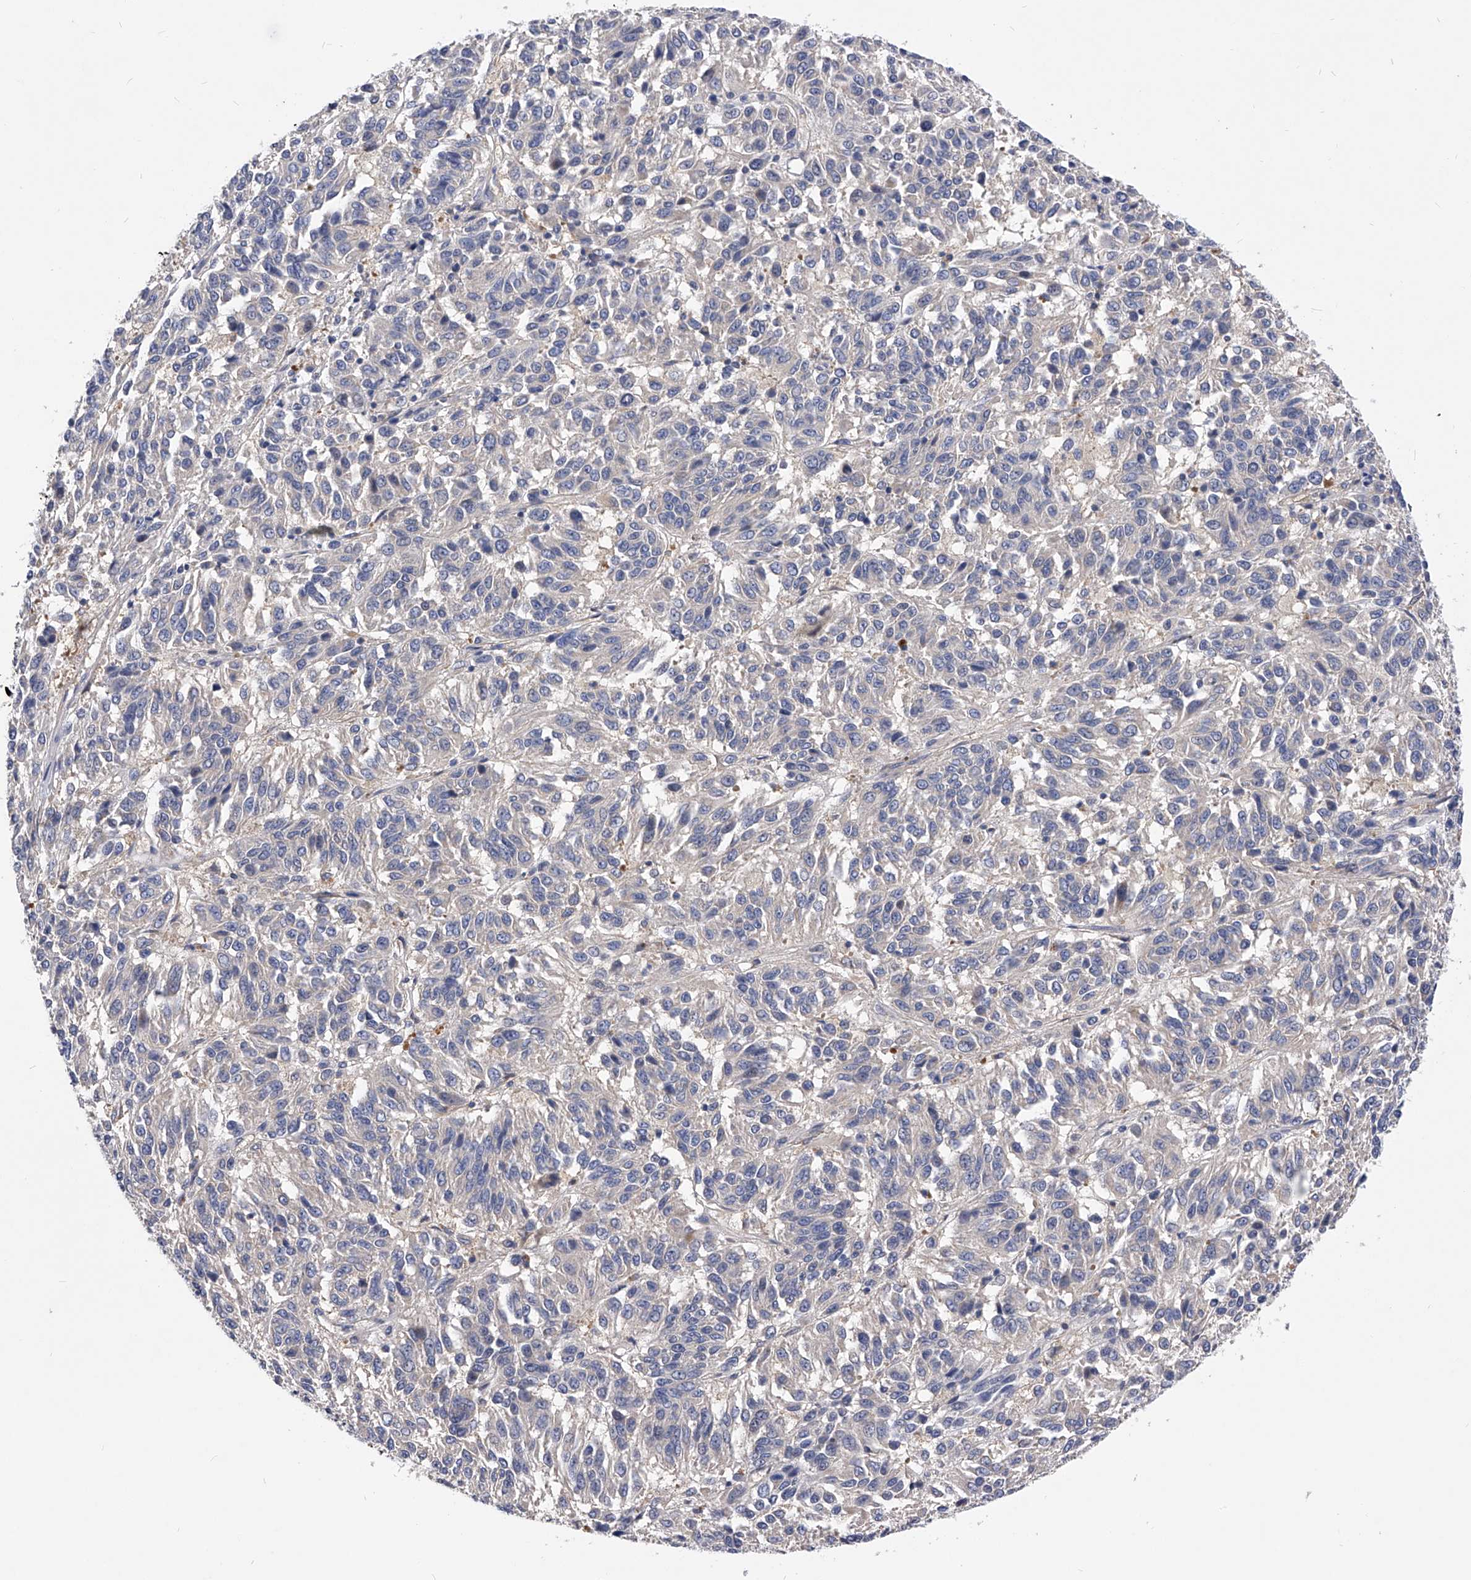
{"staining": {"intensity": "negative", "quantity": "none", "location": "none"}, "tissue": "melanoma", "cell_type": "Tumor cells", "image_type": "cancer", "snomed": [{"axis": "morphology", "description": "Malignant melanoma, Metastatic site"}, {"axis": "topography", "description": "Lung"}], "caption": "A high-resolution micrograph shows immunohistochemistry staining of melanoma, which displays no significant staining in tumor cells.", "gene": "PPP5C", "patient": {"sex": "male", "age": 64}}